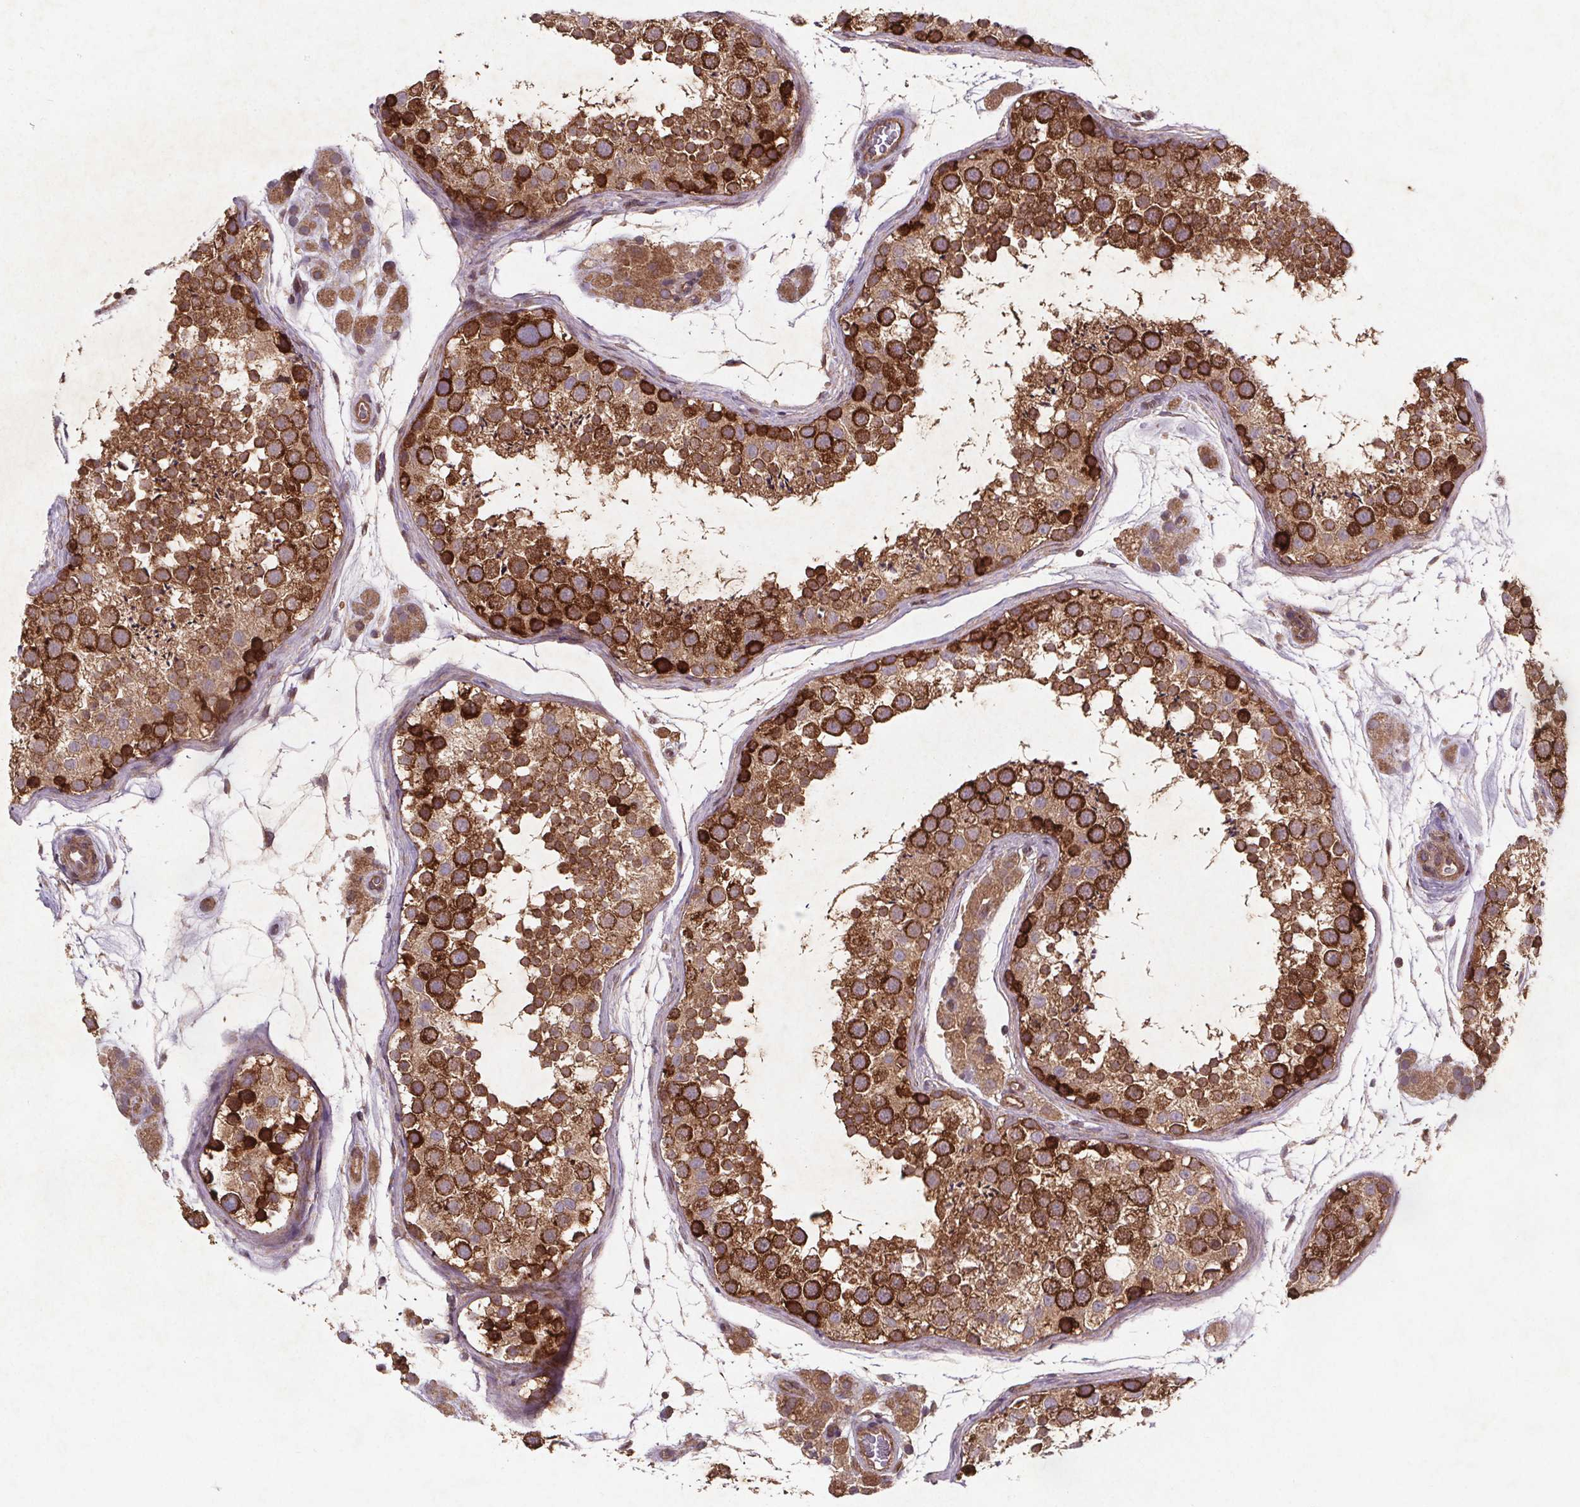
{"staining": {"intensity": "strong", "quantity": ">75%", "location": "cytoplasmic/membranous"}, "tissue": "testis", "cell_type": "Cells in seminiferous ducts", "image_type": "normal", "snomed": [{"axis": "morphology", "description": "Normal tissue, NOS"}, {"axis": "topography", "description": "Testis"}], "caption": "This image exhibits immunohistochemistry staining of benign testis, with high strong cytoplasmic/membranous expression in about >75% of cells in seminiferous ducts.", "gene": "STRN3", "patient": {"sex": "male", "age": 41}}